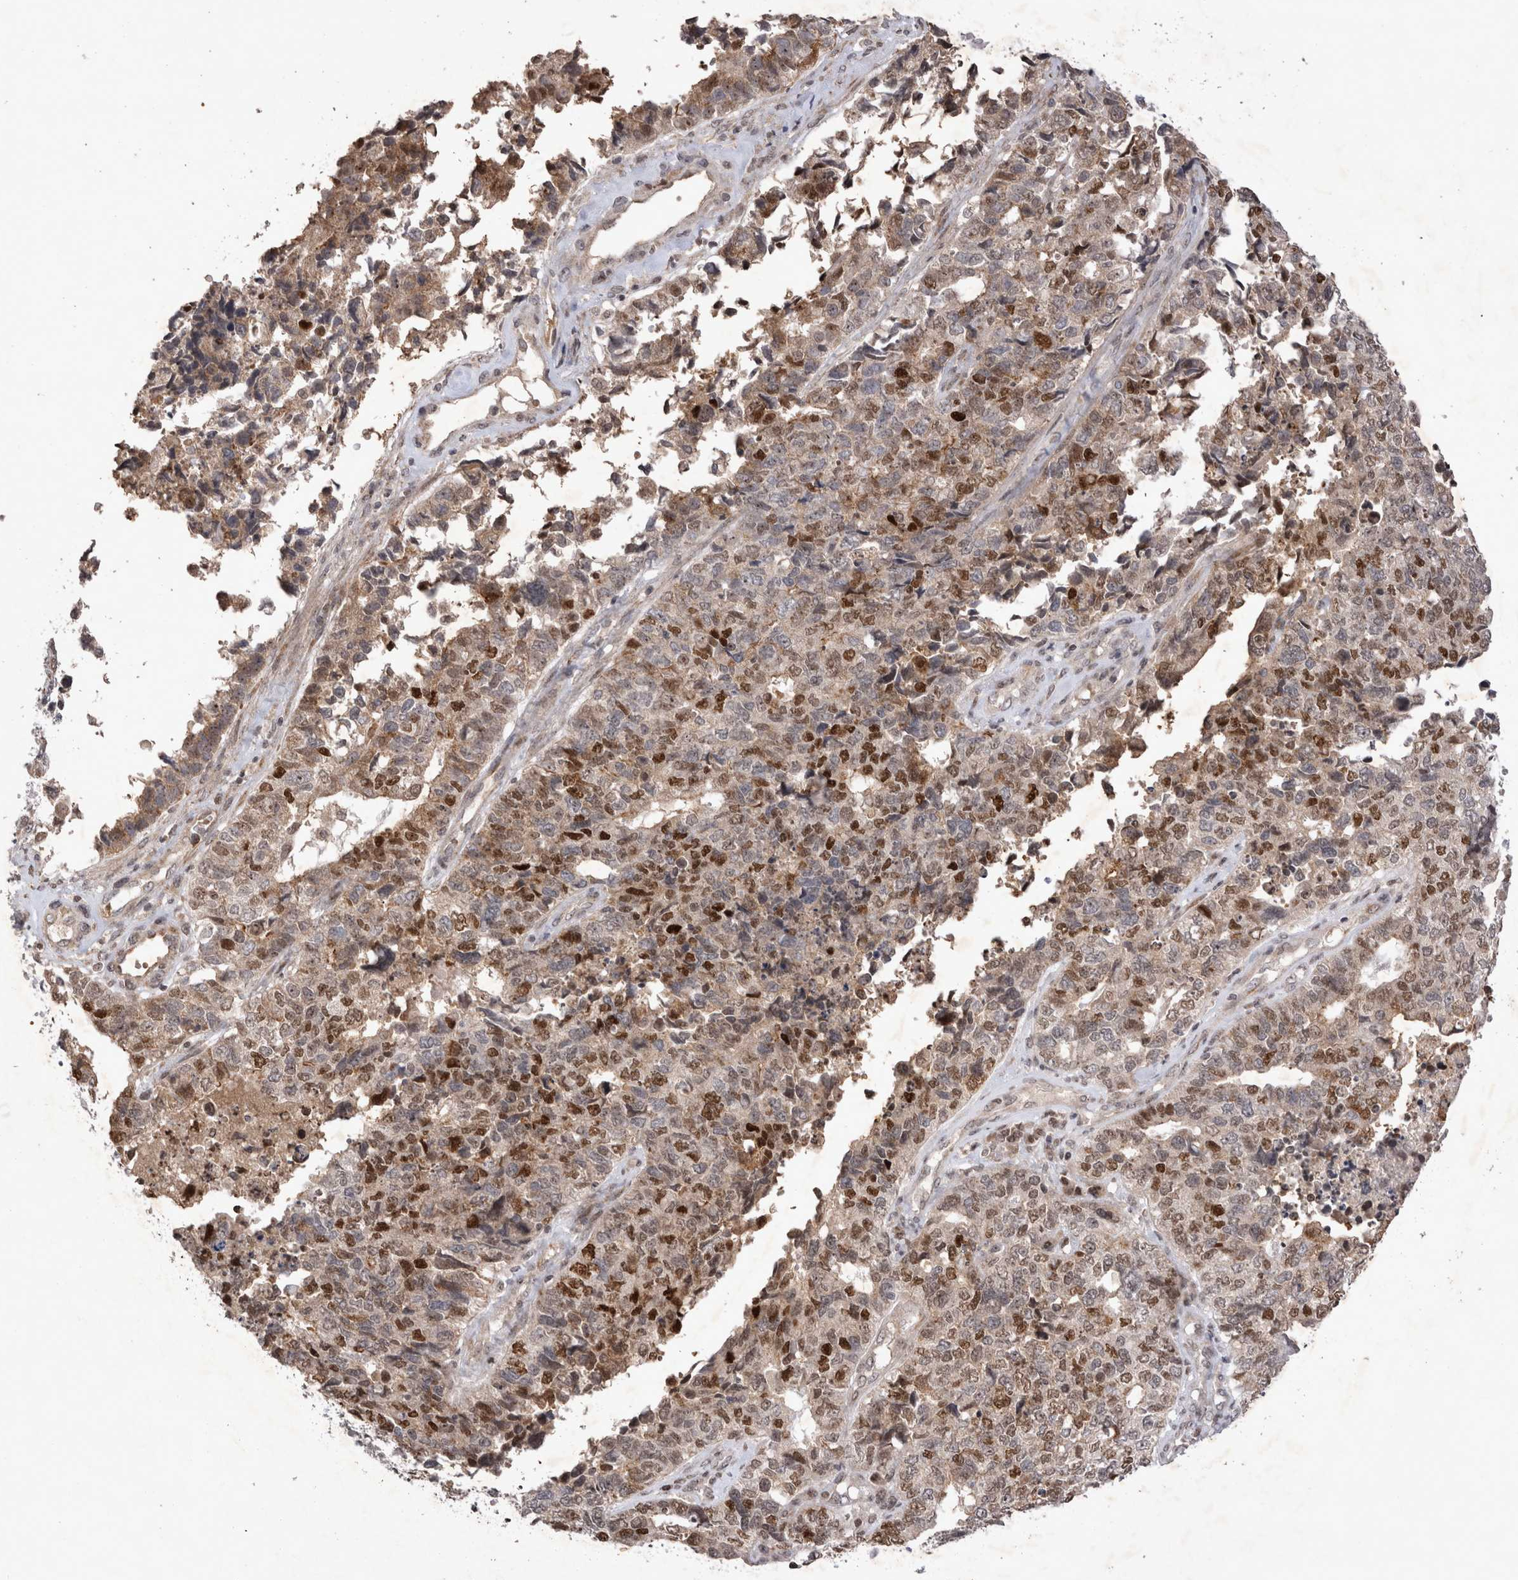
{"staining": {"intensity": "strong", "quantity": "25%-75%", "location": "nuclear"}, "tissue": "cervical cancer", "cell_type": "Tumor cells", "image_type": "cancer", "snomed": [{"axis": "morphology", "description": "Squamous cell carcinoma, NOS"}, {"axis": "topography", "description": "Cervix"}], "caption": "Immunohistochemical staining of cervical cancer exhibits high levels of strong nuclear expression in about 25%-75% of tumor cells. (brown staining indicates protein expression, while blue staining denotes nuclei).", "gene": "STK11", "patient": {"sex": "female", "age": 63}}